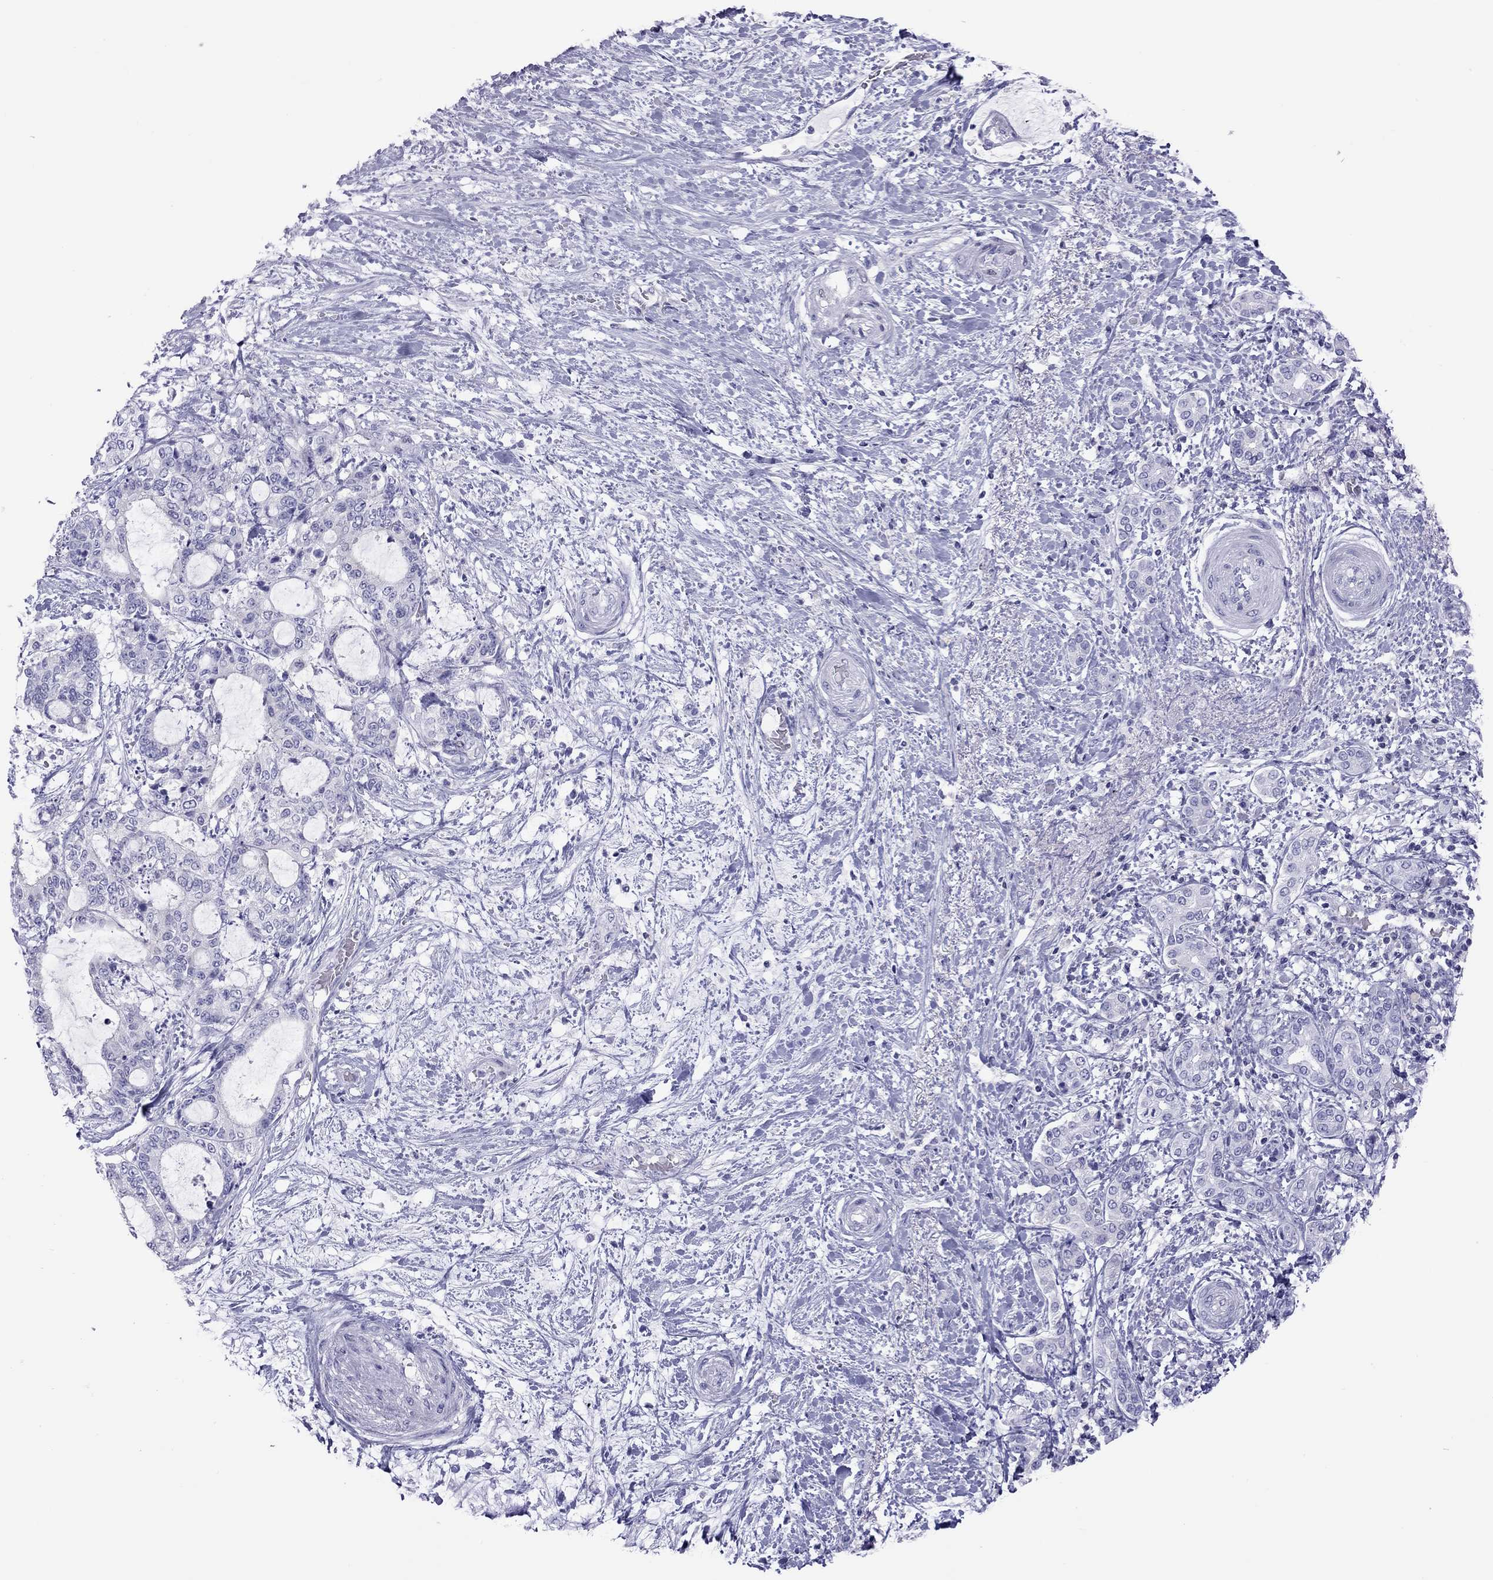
{"staining": {"intensity": "negative", "quantity": "none", "location": "none"}, "tissue": "liver cancer", "cell_type": "Tumor cells", "image_type": "cancer", "snomed": [{"axis": "morphology", "description": "Normal tissue, NOS"}, {"axis": "morphology", "description": "Cholangiocarcinoma"}, {"axis": "topography", "description": "Liver"}, {"axis": "topography", "description": "Peripheral nerve tissue"}], "caption": "IHC image of neoplastic tissue: human liver cancer stained with DAB reveals no significant protein expression in tumor cells.", "gene": "STAG3", "patient": {"sex": "female", "age": 73}}